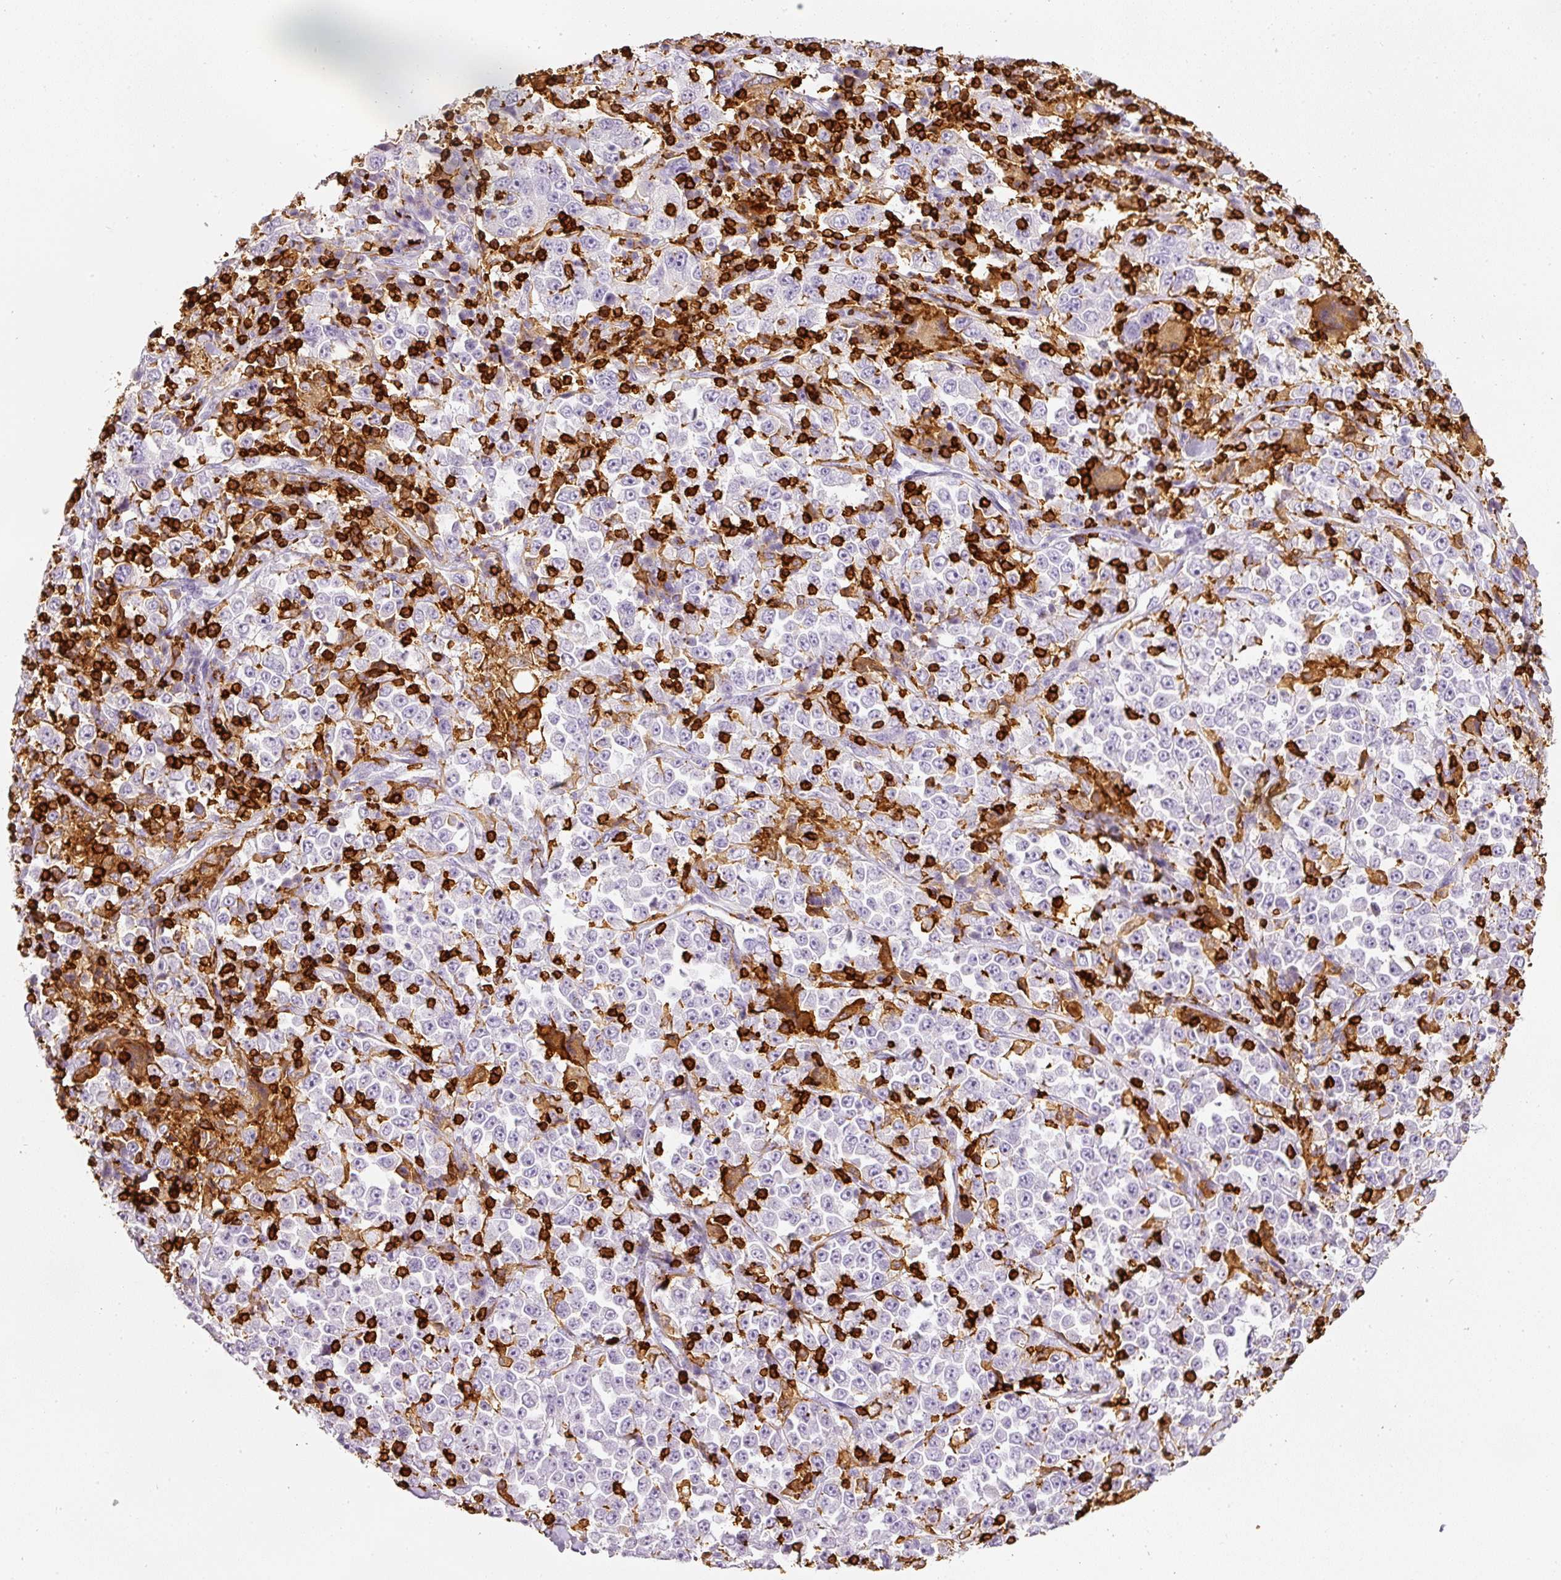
{"staining": {"intensity": "negative", "quantity": "none", "location": "none"}, "tissue": "stomach cancer", "cell_type": "Tumor cells", "image_type": "cancer", "snomed": [{"axis": "morphology", "description": "Normal tissue, NOS"}, {"axis": "morphology", "description": "Adenocarcinoma, NOS"}, {"axis": "topography", "description": "Stomach, upper"}, {"axis": "topography", "description": "Stomach"}], "caption": "The IHC image has no significant staining in tumor cells of adenocarcinoma (stomach) tissue.", "gene": "EVL", "patient": {"sex": "male", "age": 59}}